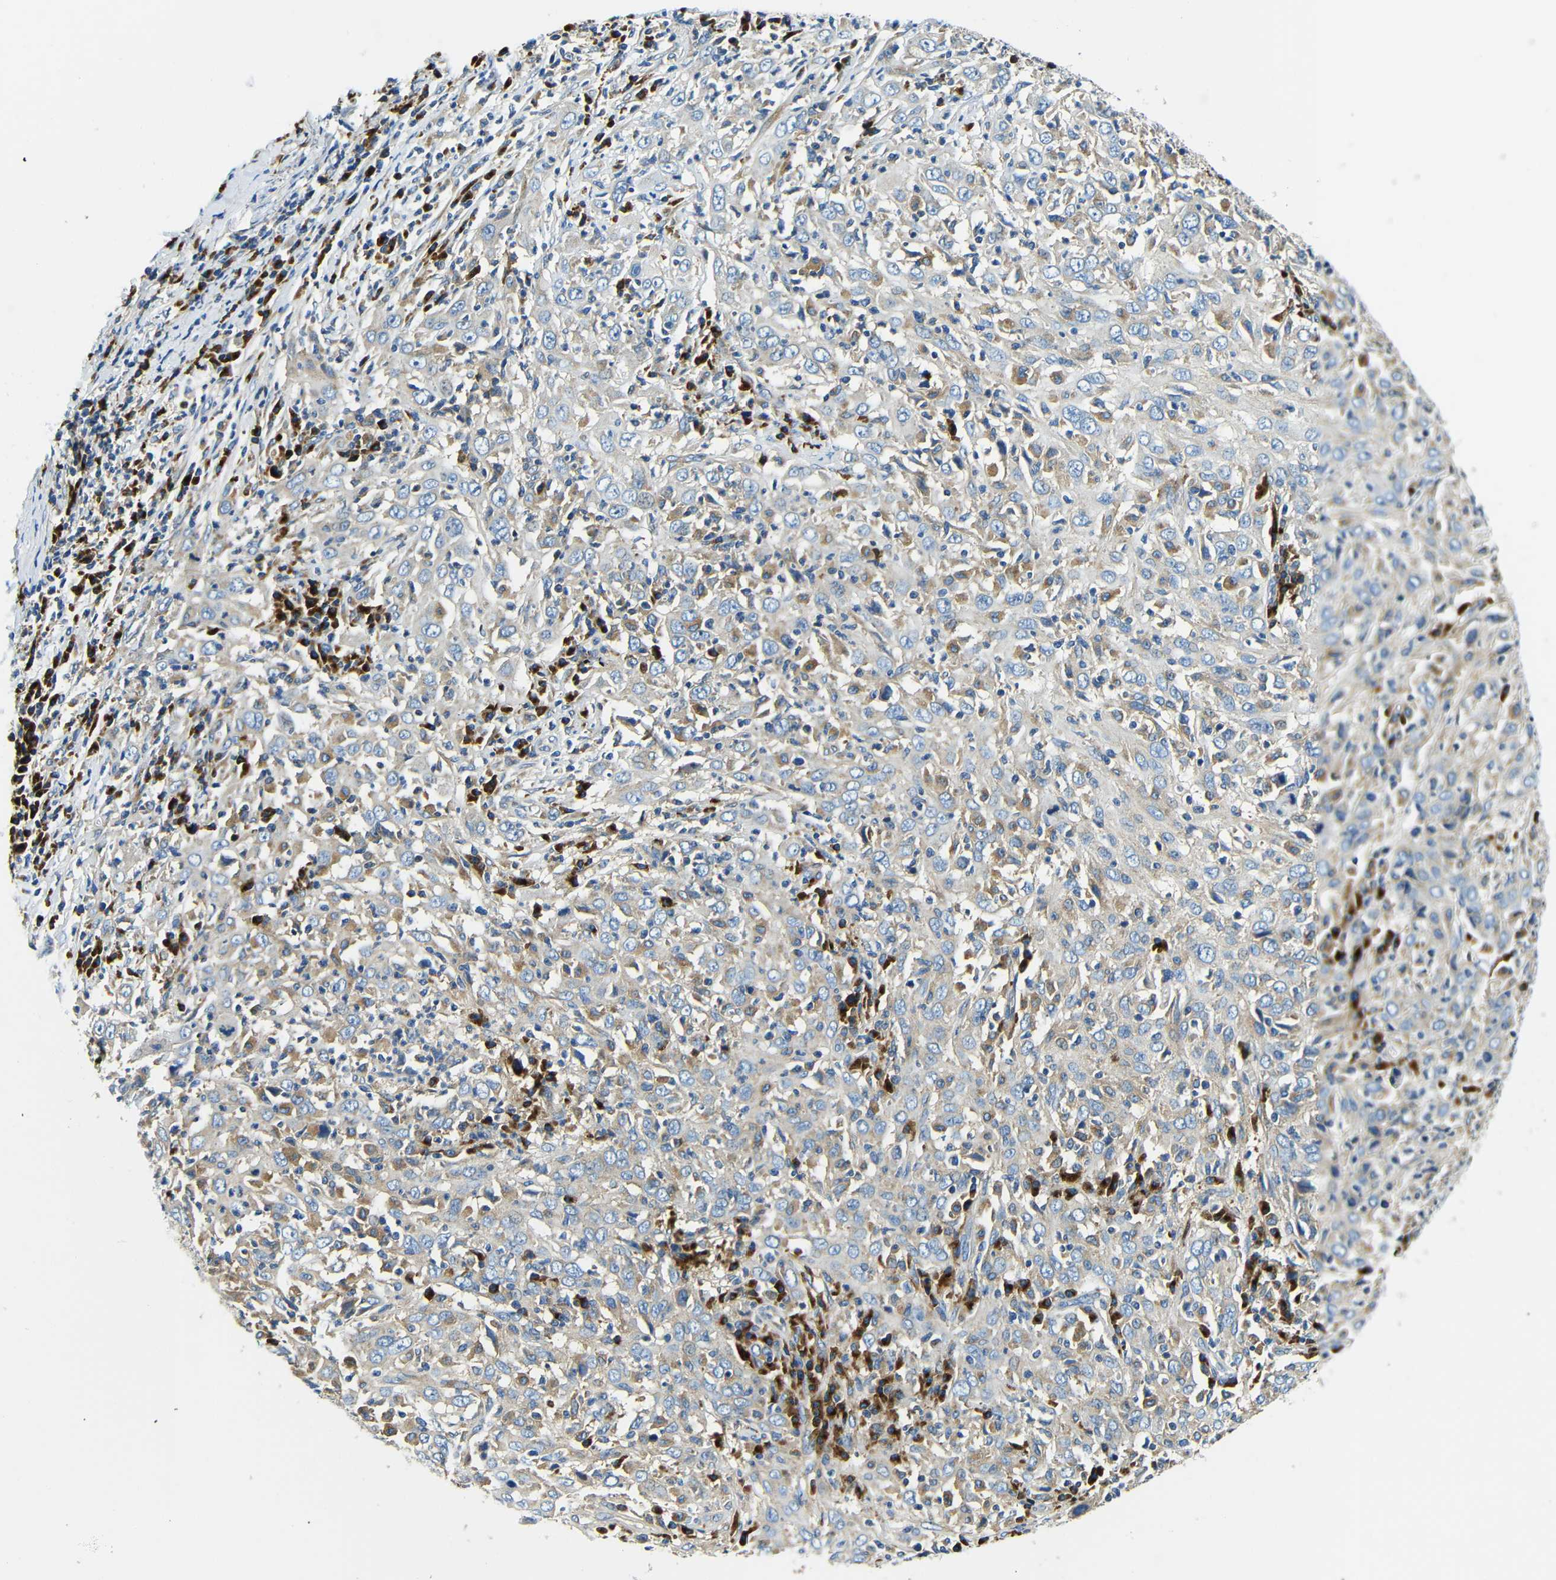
{"staining": {"intensity": "moderate", "quantity": "25%-75%", "location": "cytoplasmic/membranous"}, "tissue": "cervical cancer", "cell_type": "Tumor cells", "image_type": "cancer", "snomed": [{"axis": "morphology", "description": "Squamous cell carcinoma, NOS"}, {"axis": "topography", "description": "Cervix"}], "caption": "Immunohistochemistry (IHC) micrograph of squamous cell carcinoma (cervical) stained for a protein (brown), which displays medium levels of moderate cytoplasmic/membranous staining in approximately 25%-75% of tumor cells.", "gene": "USO1", "patient": {"sex": "female", "age": 46}}